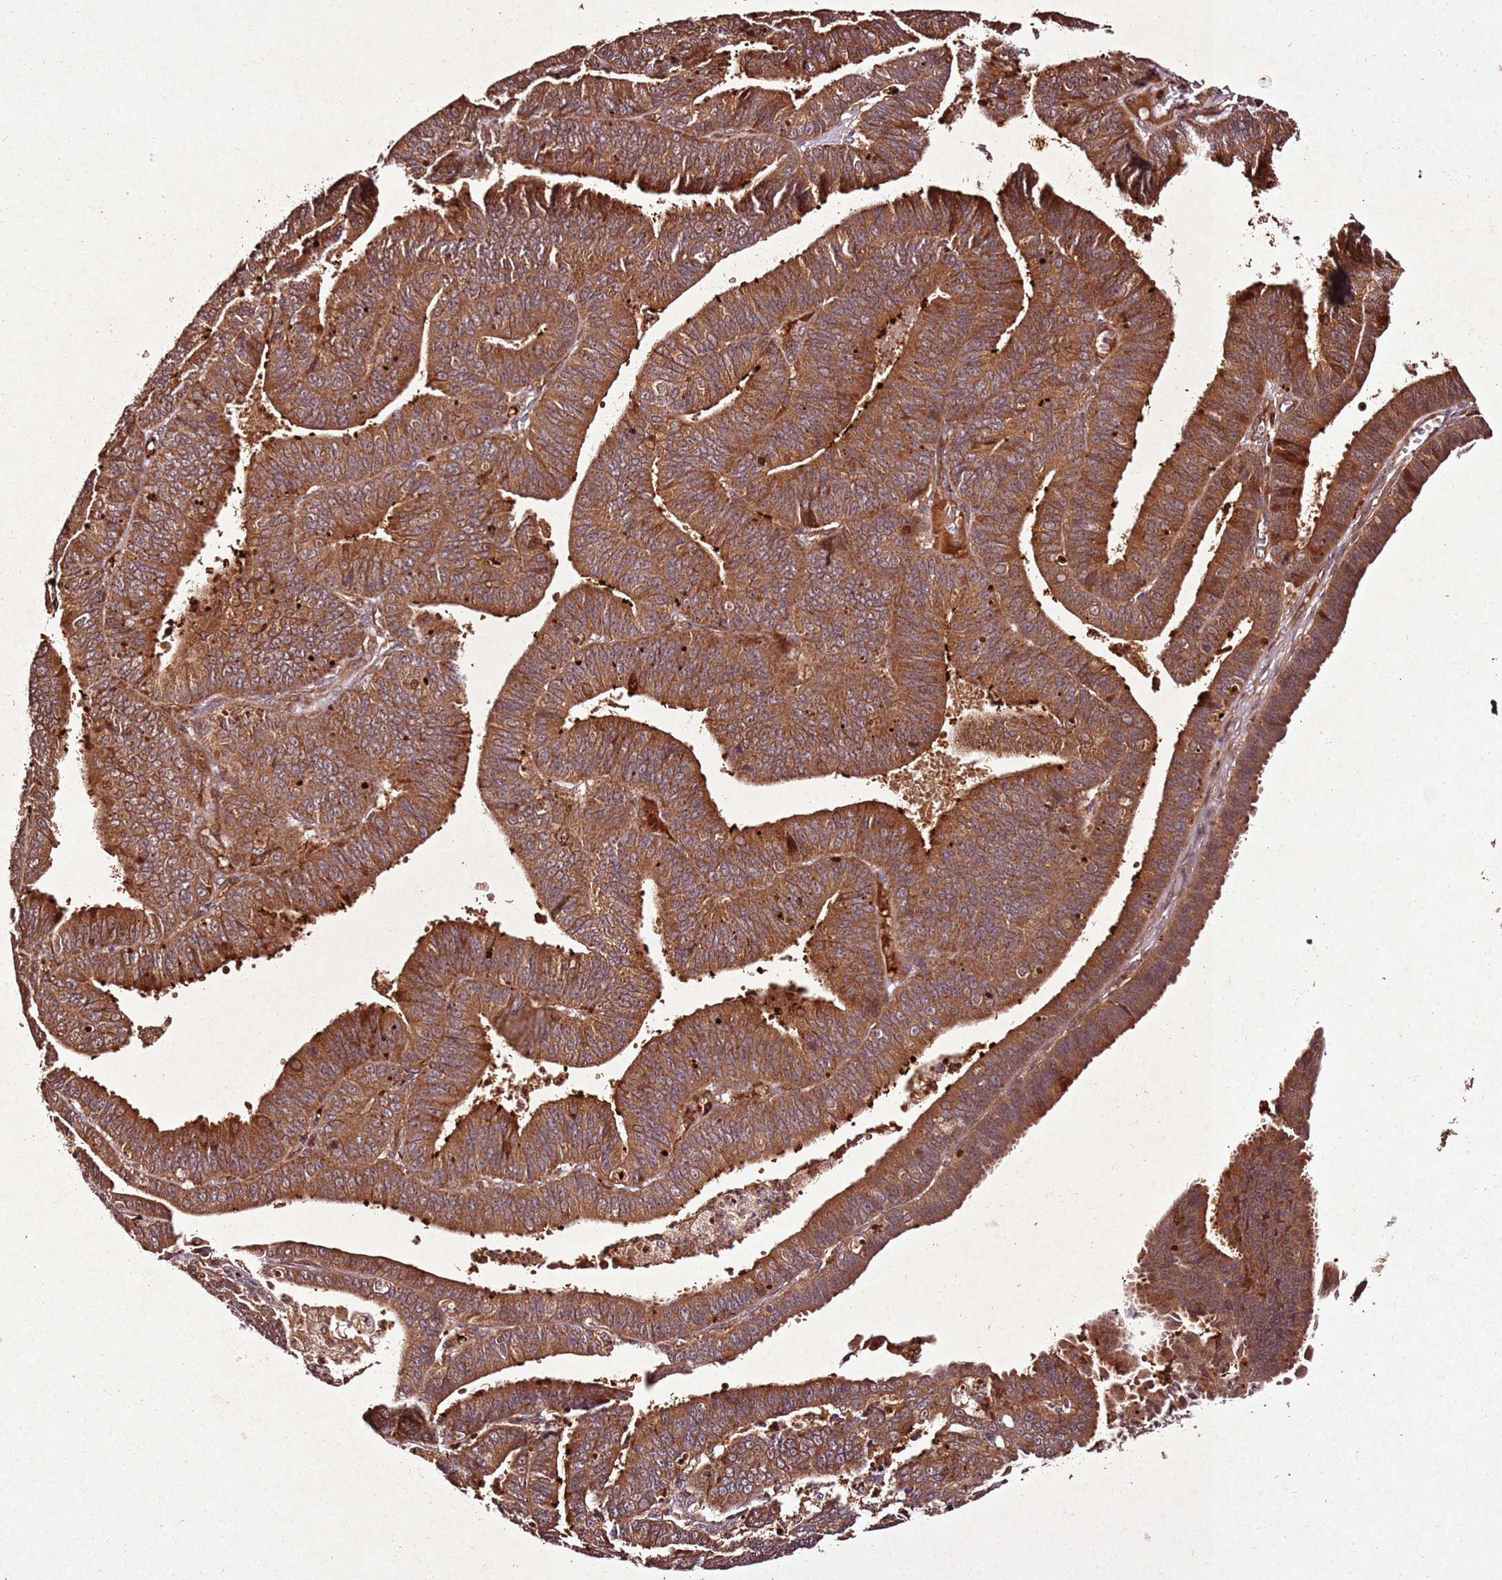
{"staining": {"intensity": "moderate", "quantity": ">75%", "location": "cytoplasmic/membranous"}, "tissue": "endometrial cancer", "cell_type": "Tumor cells", "image_type": "cancer", "snomed": [{"axis": "morphology", "description": "Adenocarcinoma, NOS"}, {"axis": "topography", "description": "Endometrium"}], "caption": "The immunohistochemical stain shows moderate cytoplasmic/membranous staining in tumor cells of endometrial cancer (adenocarcinoma) tissue.", "gene": "PTMA", "patient": {"sex": "female", "age": 73}}